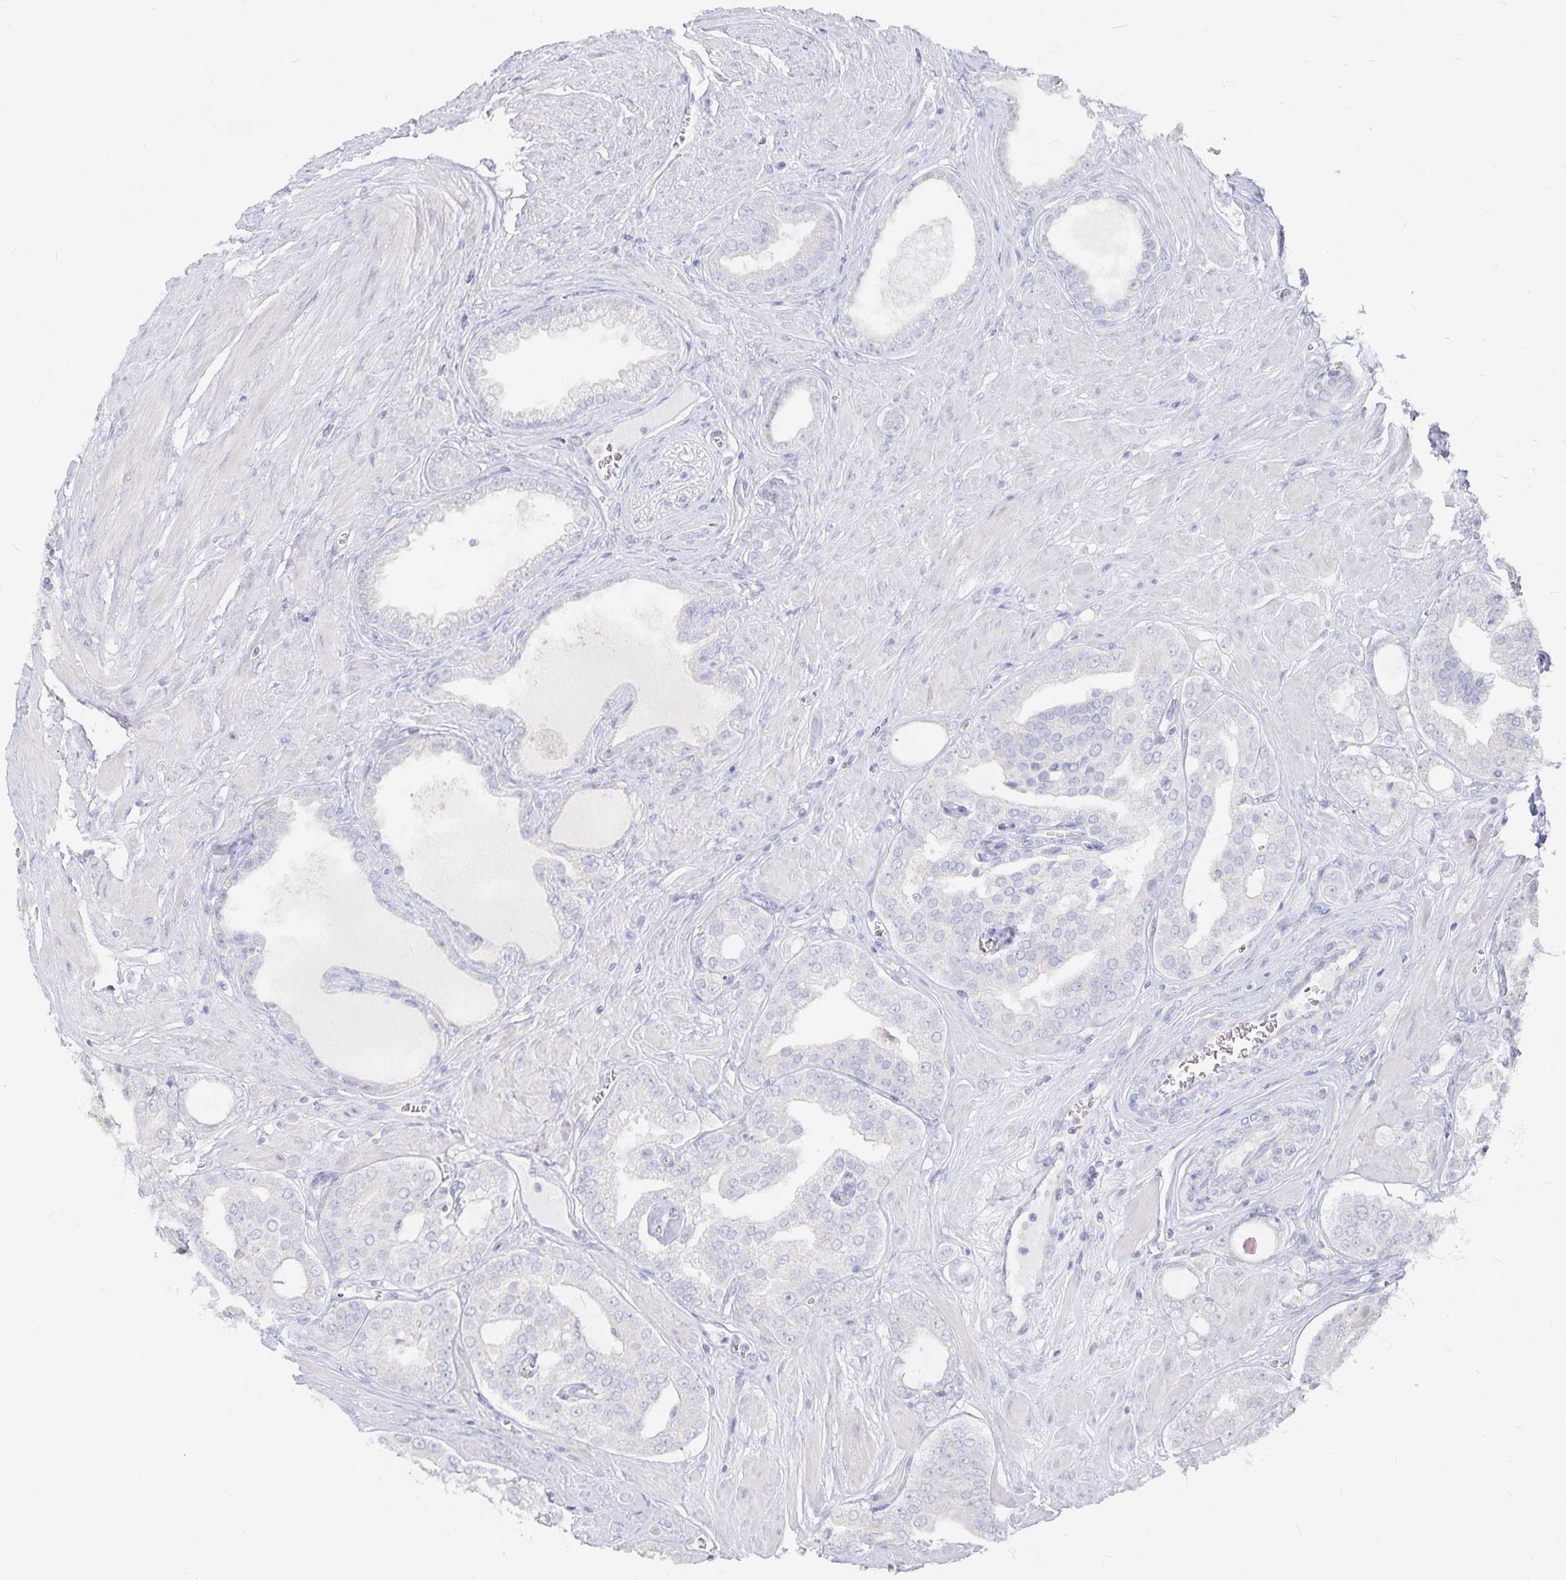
{"staining": {"intensity": "negative", "quantity": "none", "location": "none"}, "tissue": "prostate cancer", "cell_type": "Tumor cells", "image_type": "cancer", "snomed": [{"axis": "morphology", "description": "Adenocarcinoma, High grade"}, {"axis": "topography", "description": "Prostate"}], "caption": "The histopathology image shows no significant positivity in tumor cells of prostate cancer (adenocarcinoma (high-grade)). (Brightfield microscopy of DAB IHC at high magnification).", "gene": "DNAH9", "patient": {"sex": "male", "age": 66}}